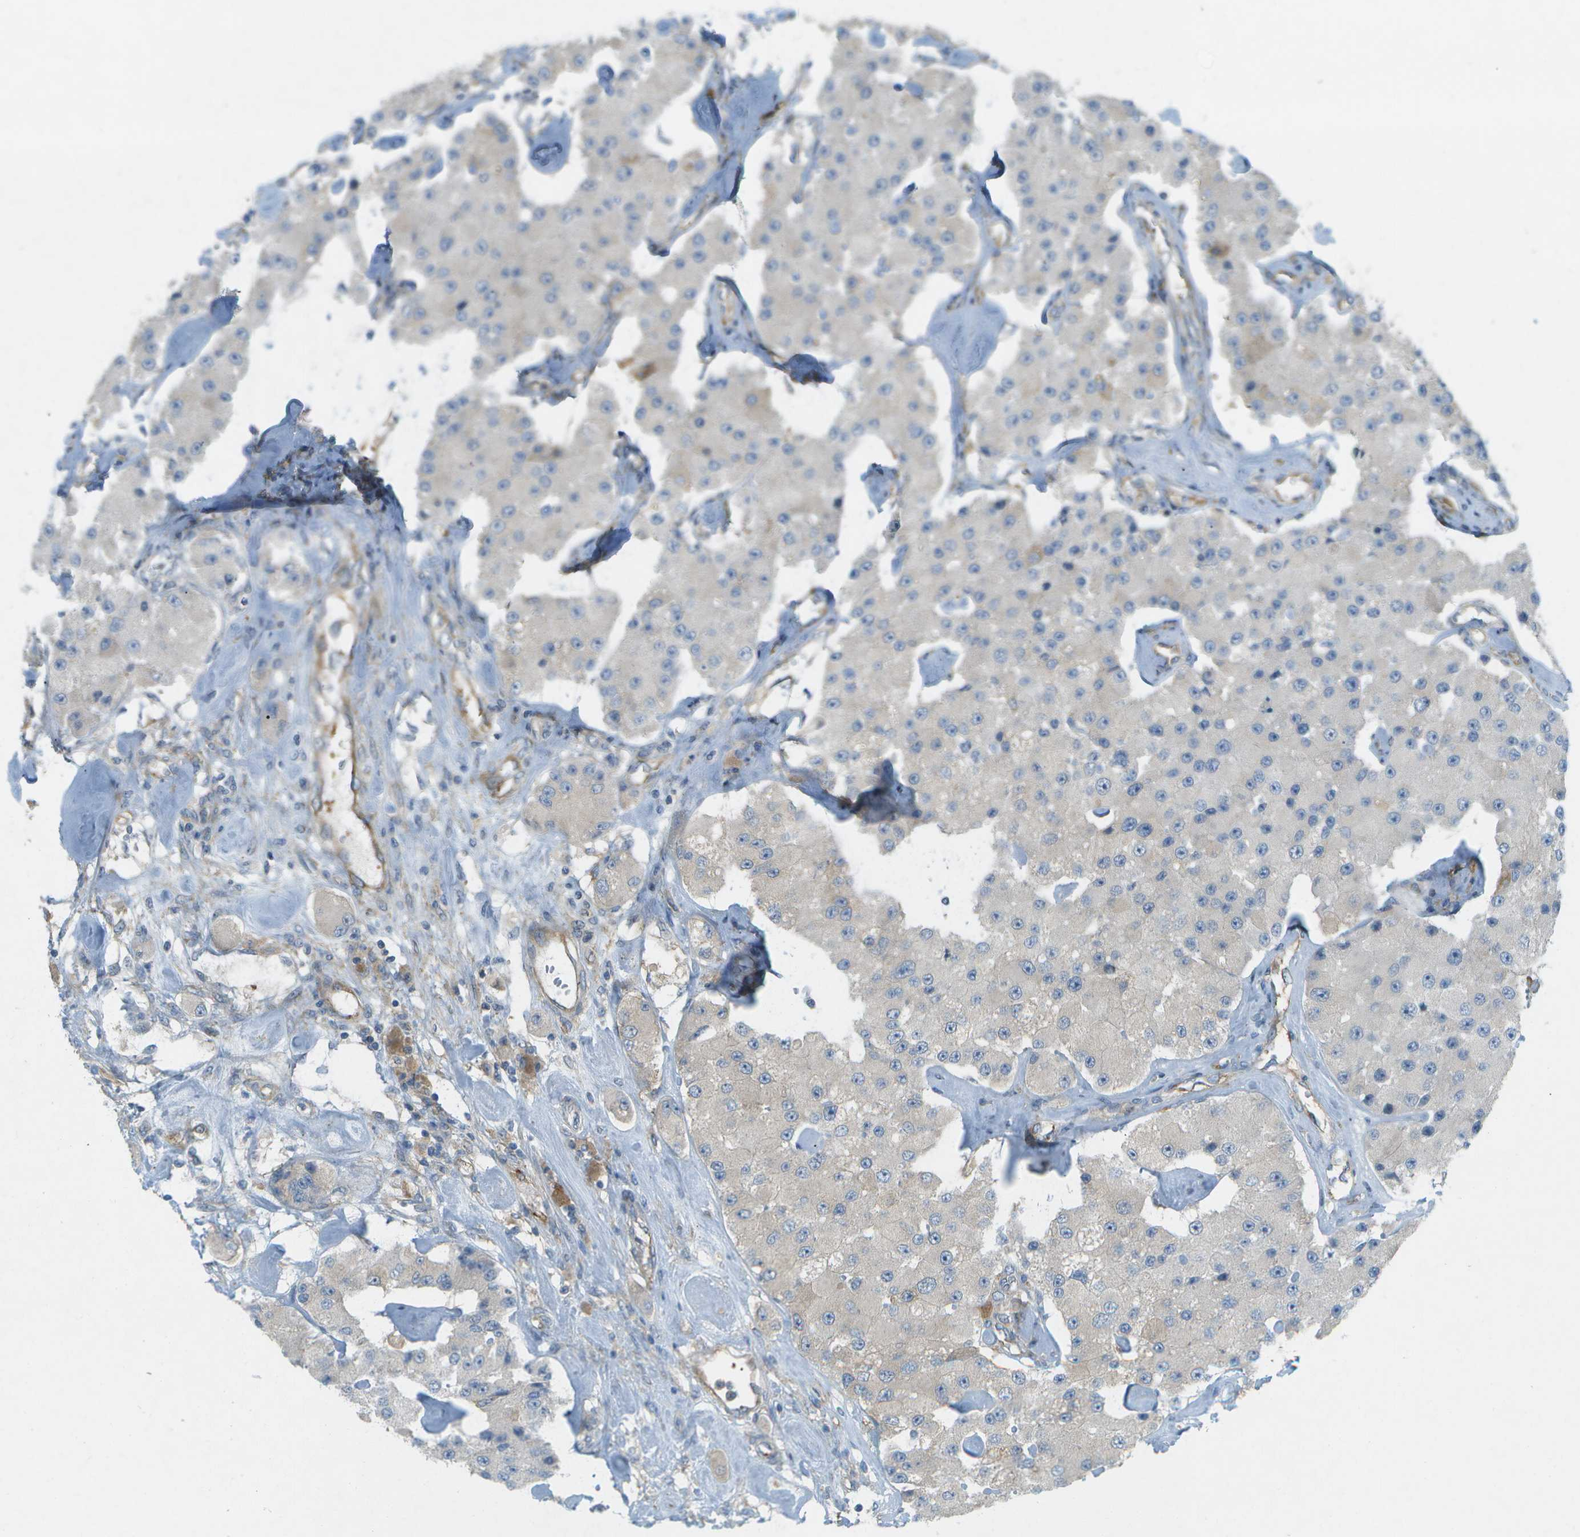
{"staining": {"intensity": "negative", "quantity": "none", "location": "none"}, "tissue": "carcinoid", "cell_type": "Tumor cells", "image_type": "cancer", "snomed": [{"axis": "morphology", "description": "Carcinoid, malignant, NOS"}, {"axis": "topography", "description": "Pancreas"}], "caption": "Human carcinoid stained for a protein using immunohistochemistry (IHC) shows no positivity in tumor cells.", "gene": "WNK2", "patient": {"sex": "male", "age": 41}}